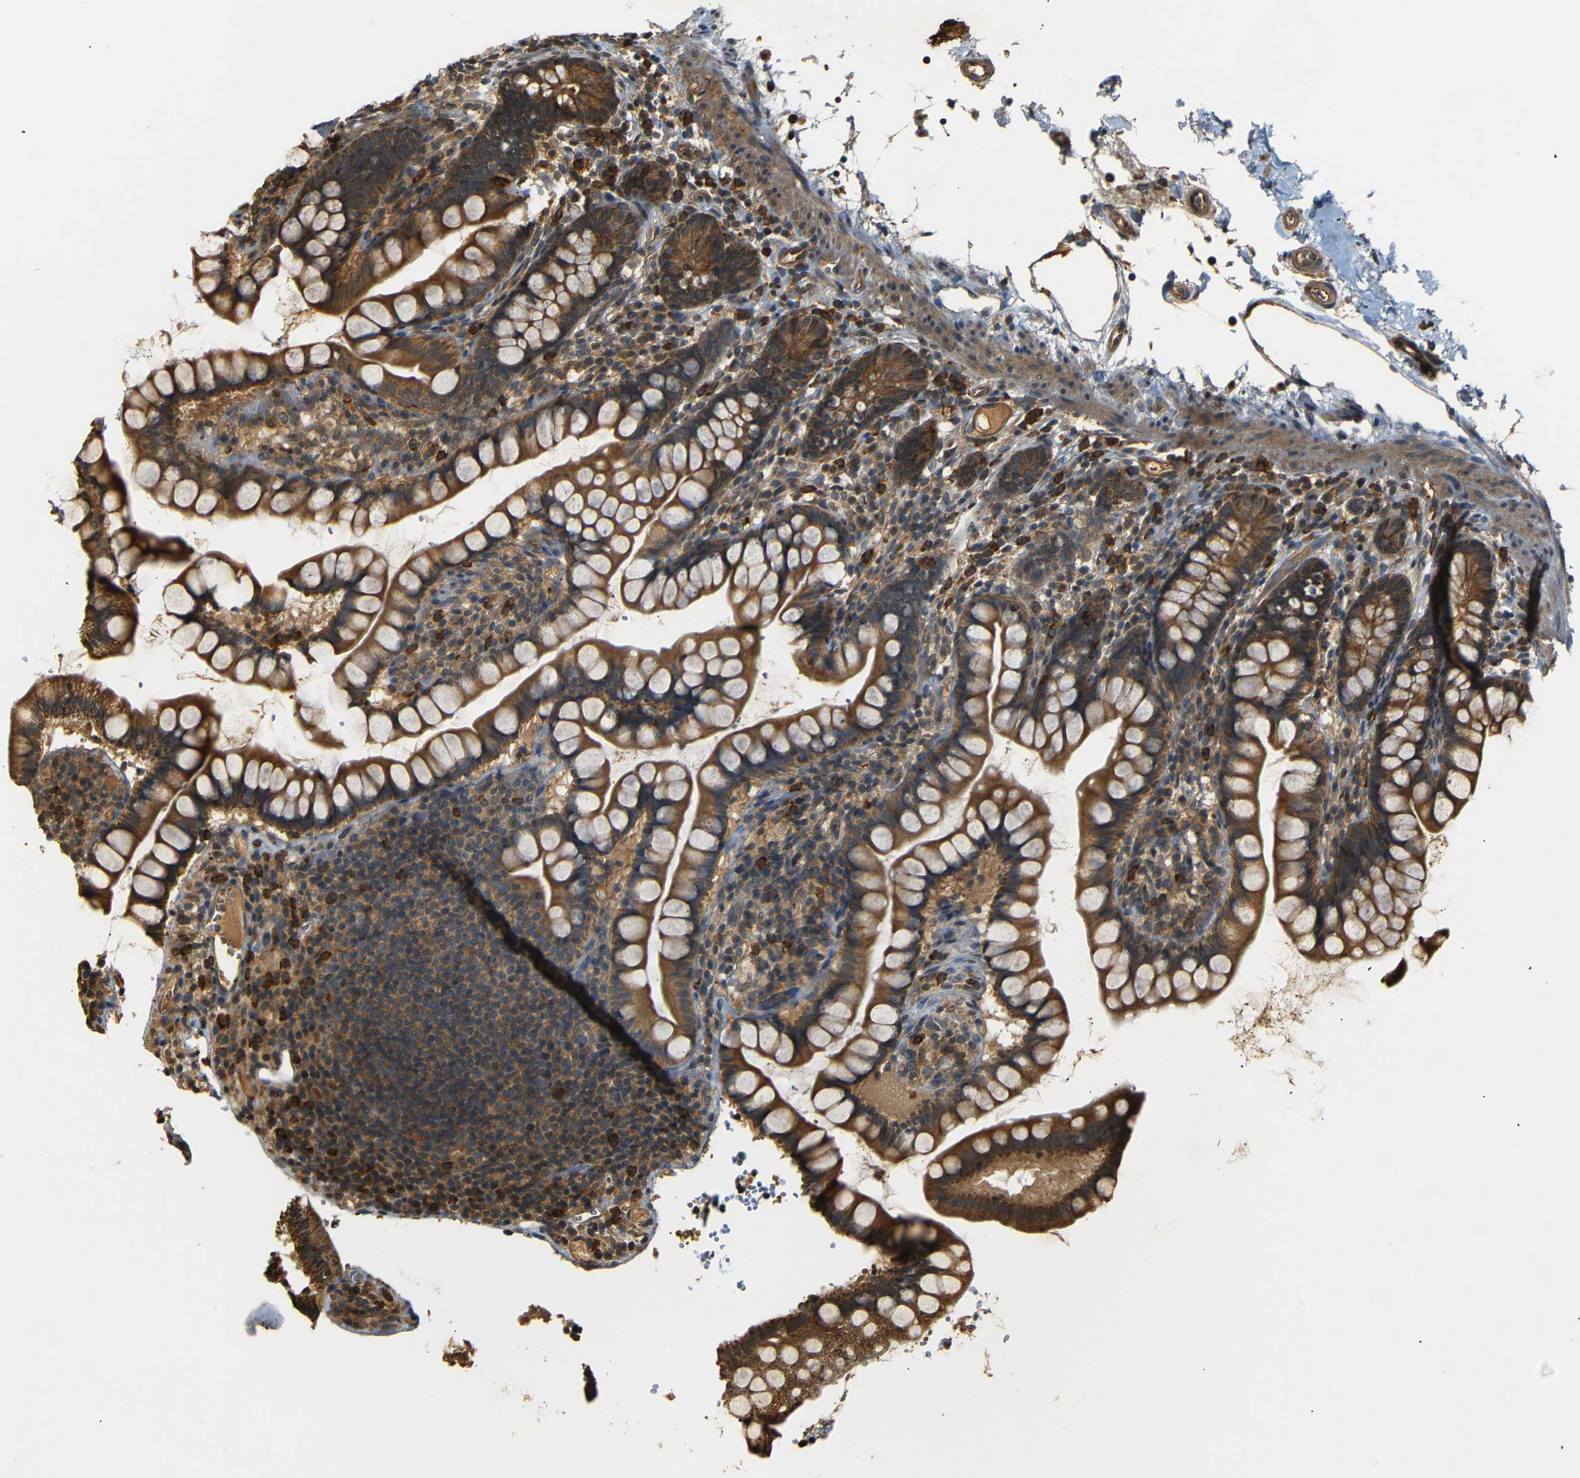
{"staining": {"intensity": "strong", "quantity": ">75%", "location": "cytoplasmic/membranous"}, "tissue": "small intestine", "cell_type": "Glandular cells", "image_type": "normal", "snomed": [{"axis": "morphology", "description": "Normal tissue, NOS"}, {"axis": "topography", "description": "Small intestine"}], "caption": "Immunohistochemistry (IHC) photomicrograph of normal human small intestine stained for a protein (brown), which displays high levels of strong cytoplasmic/membranous staining in approximately >75% of glandular cells.", "gene": "TANK", "patient": {"sex": "female", "age": 84}}